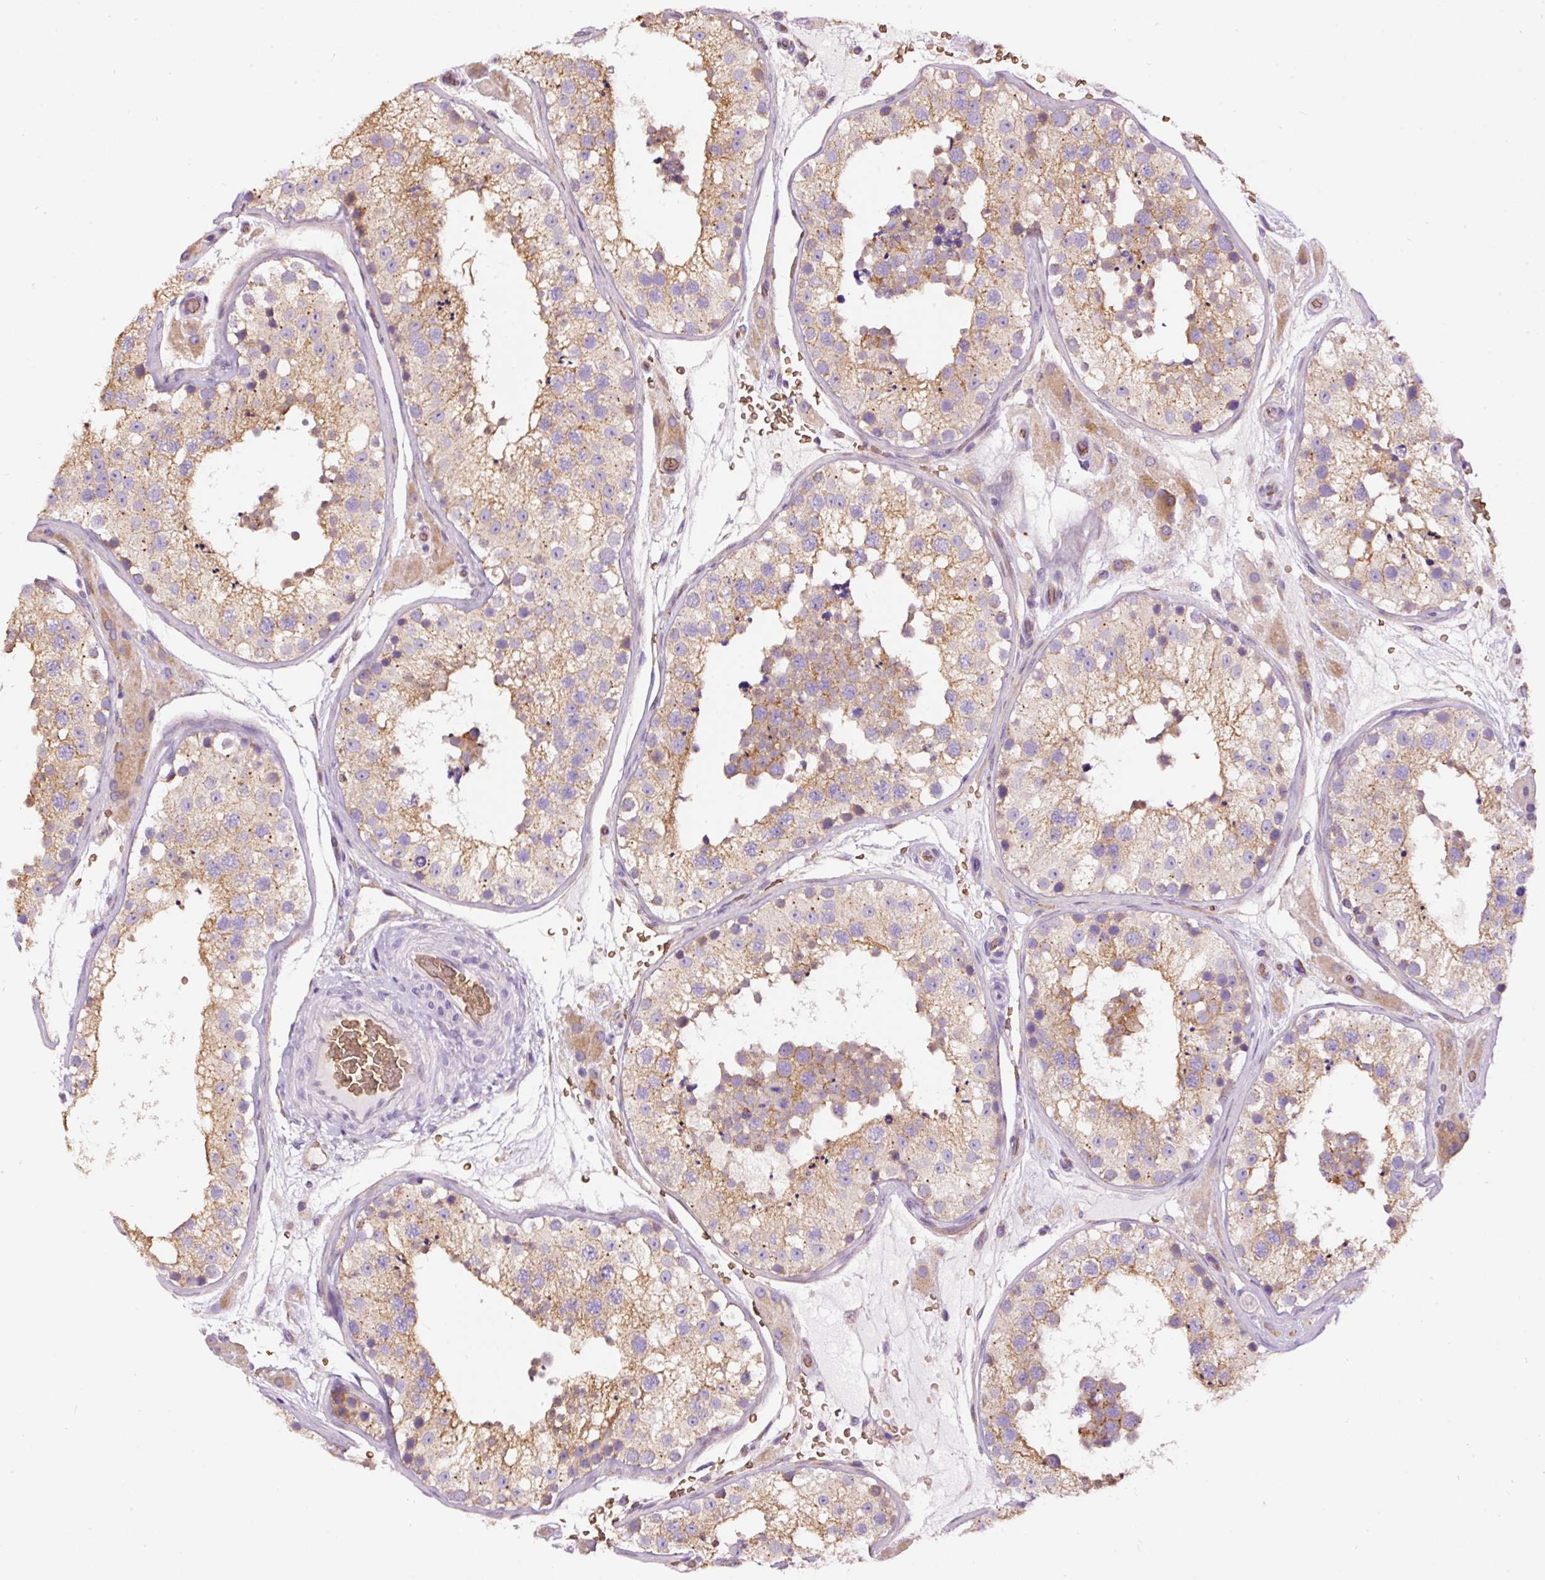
{"staining": {"intensity": "moderate", "quantity": "25%-75%", "location": "cytoplasmic/membranous"}, "tissue": "testis", "cell_type": "Cells in seminiferous ducts", "image_type": "normal", "snomed": [{"axis": "morphology", "description": "Normal tissue, NOS"}, {"axis": "topography", "description": "Testis"}], "caption": "IHC (DAB) staining of benign testis shows moderate cytoplasmic/membranous protein staining in about 25%-75% of cells in seminiferous ducts.", "gene": "PRRC2A", "patient": {"sex": "male", "age": 26}}